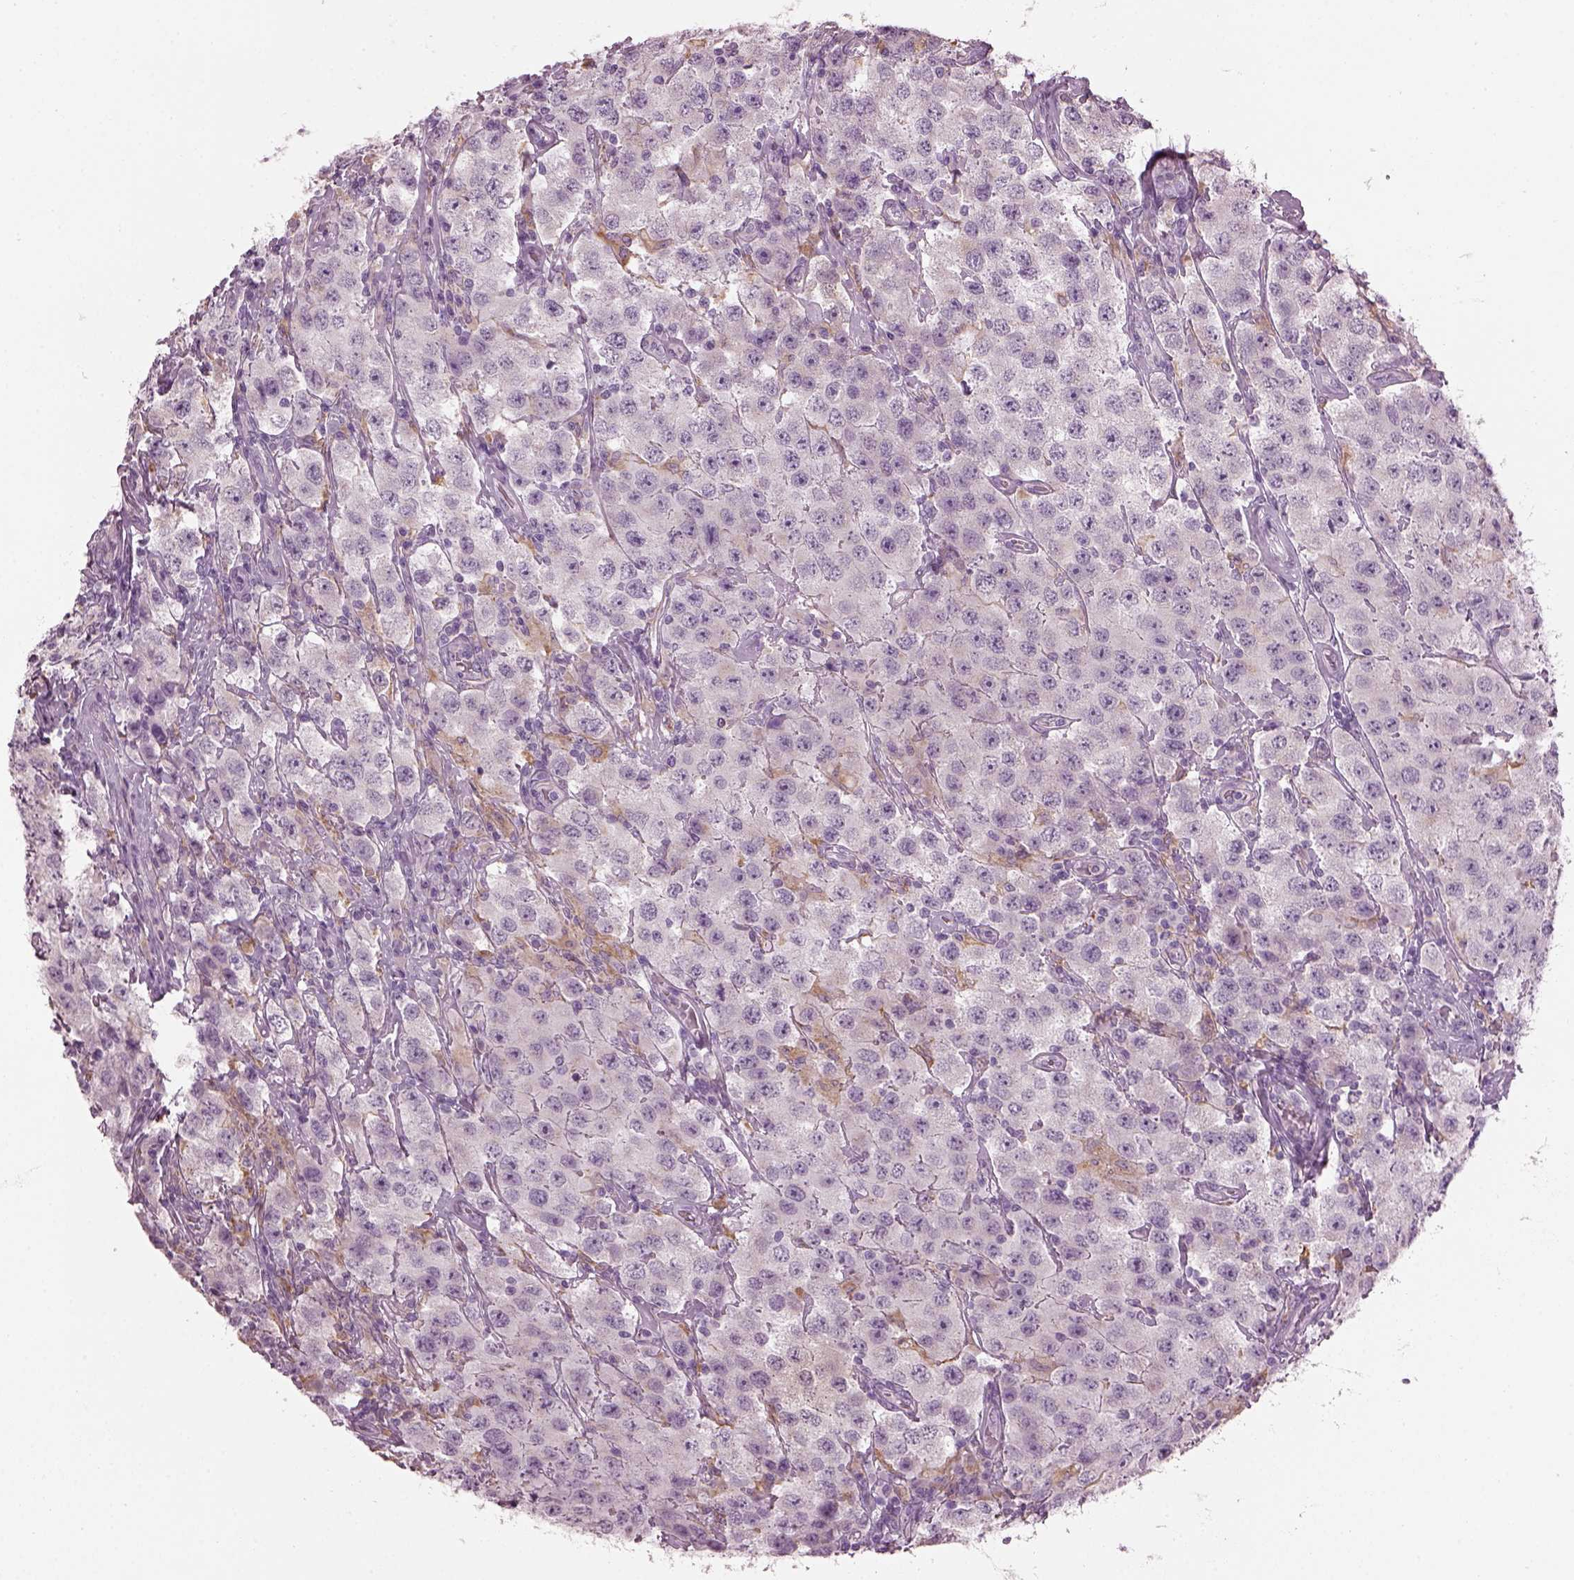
{"staining": {"intensity": "negative", "quantity": "none", "location": "none"}, "tissue": "testis cancer", "cell_type": "Tumor cells", "image_type": "cancer", "snomed": [{"axis": "morphology", "description": "Seminoma, NOS"}, {"axis": "topography", "description": "Testis"}], "caption": "Immunohistochemistry (IHC) of testis cancer displays no staining in tumor cells.", "gene": "TMEM231", "patient": {"sex": "male", "age": 52}}